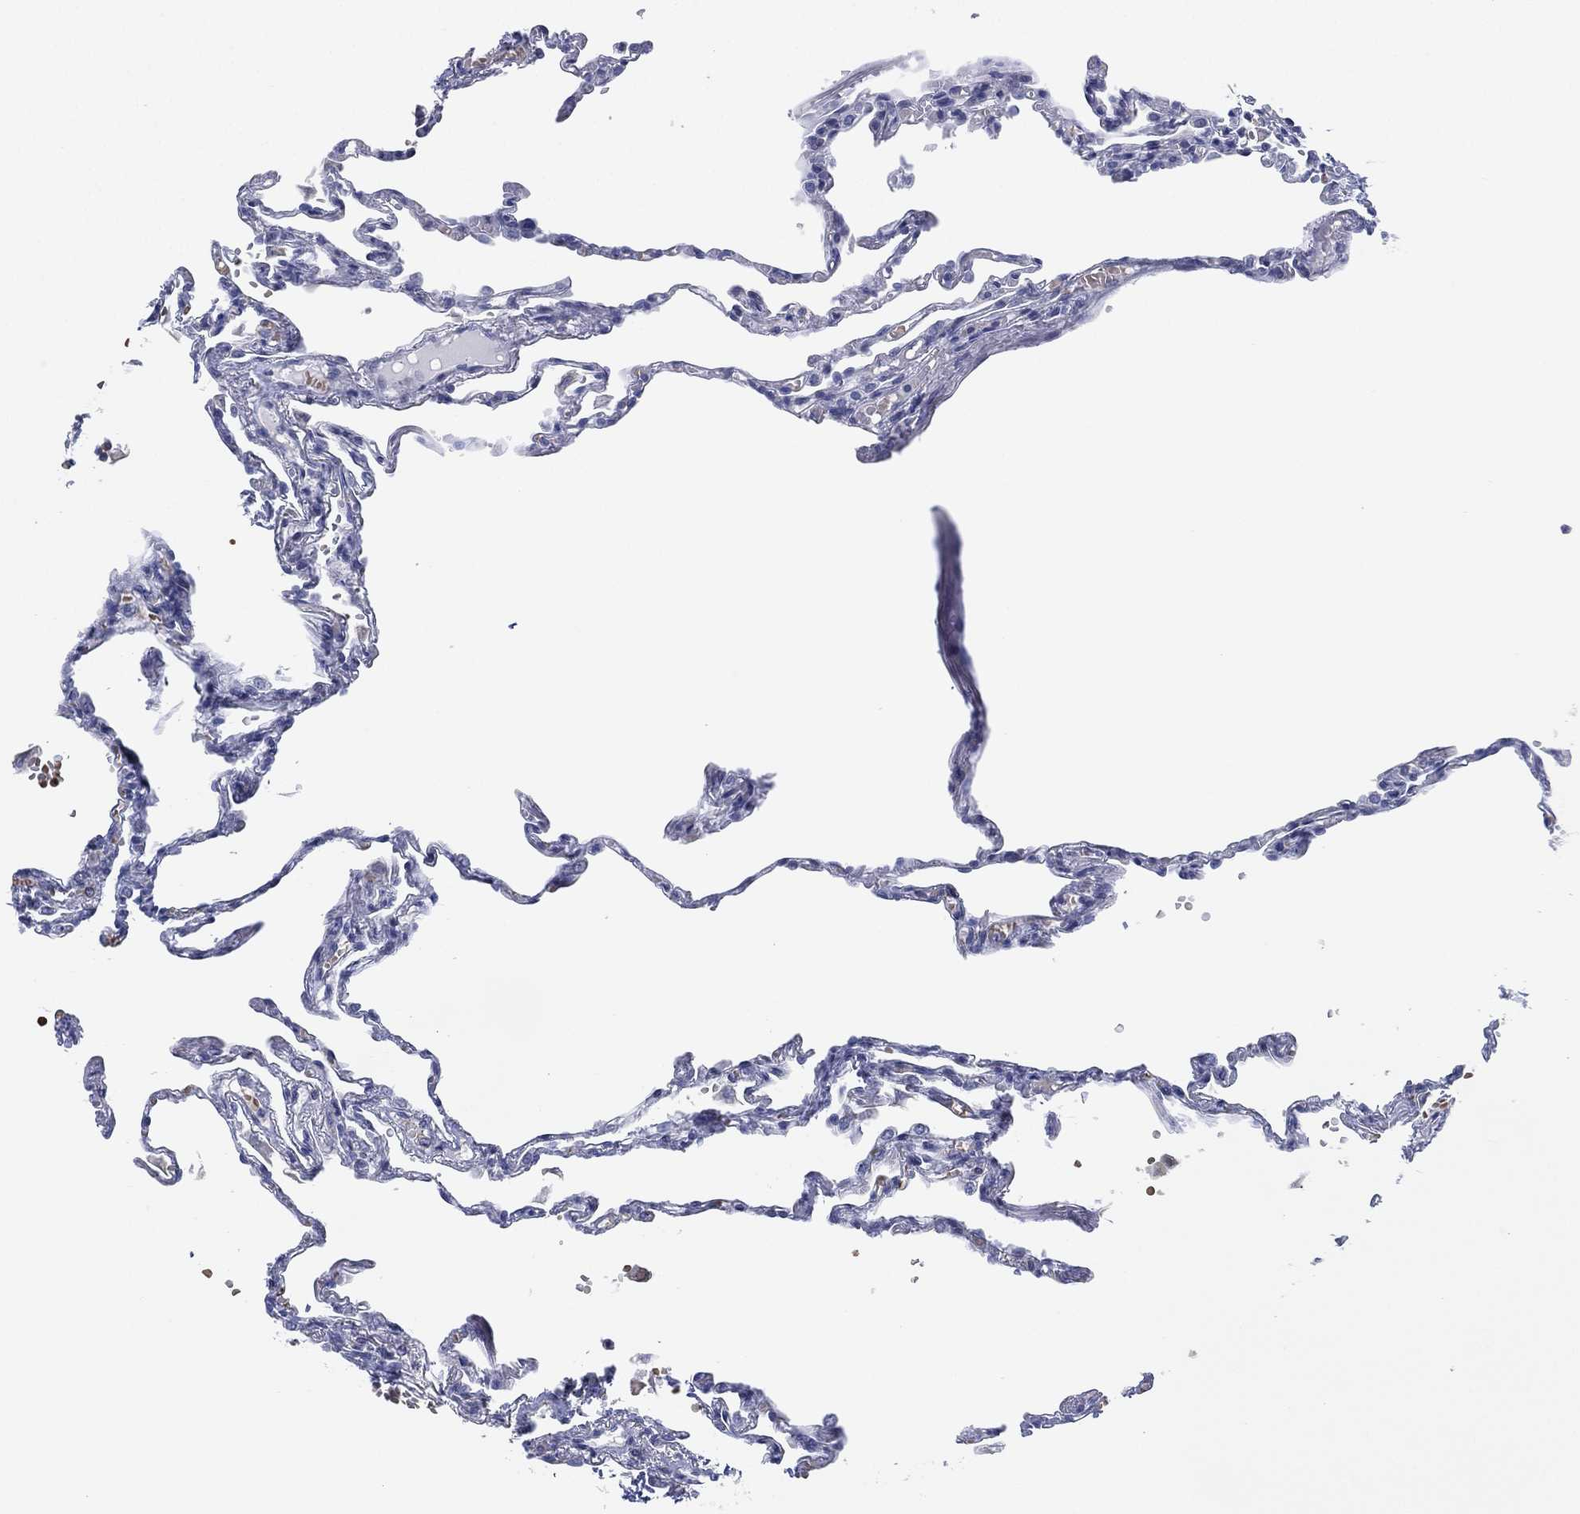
{"staining": {"intensity": "negative", "quantity": "none", "location": "none"}, "tissue": "lung", "cell_type": "Alveolar cells", "image_type": "normal", "snomed": [{"axis": "morphology", "description": "Normal tissue, NOS"}, {"axis": "topography", "description": "Lung"}], "caption": "Histopathology image shows no significant protein expression in alveolar cells of benign lung.", "gene": "CFTR", "patient": {"sex": "male", "age": 78}}